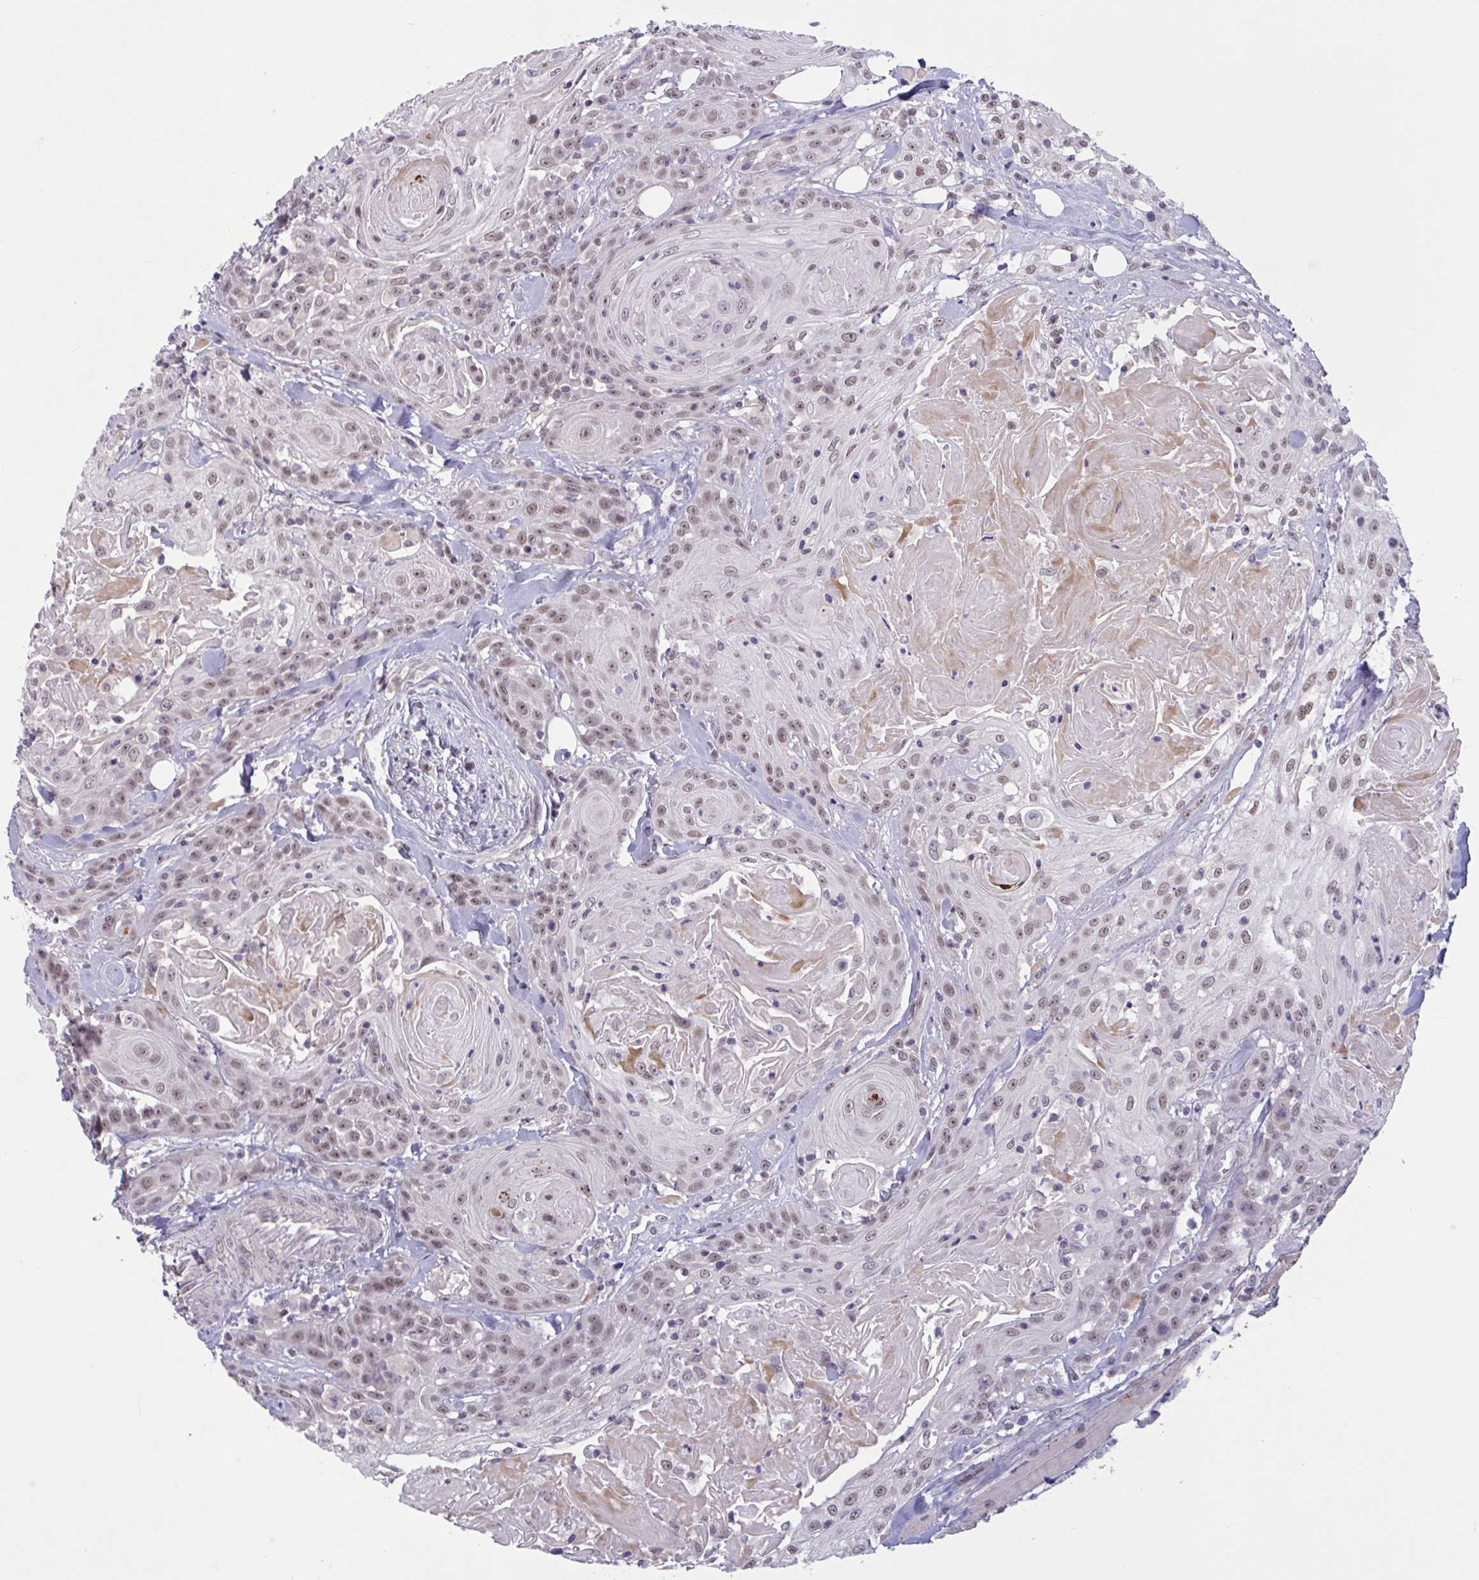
{"staining": {"intensity": "weak", "quantity": ">75%", "location": "nuclear"}, "tissue": "head and neck cancer", "cell_type": "Tumor cells", "image_type": "cancer", "snomed": [{"axis": "morphology", "description": "Squamous cell carcinoma, NOS"}, {"axis": "topography", "description": "Head-Neck"}], "caption": "Head and neck cancer (squamous cell carcinoma) stained with DAB (3,3'-diaminobenzidine) immunohistochemistry shows low levels of weak nuclear staining in about >75% of tumor cells. (brown staining indicates protein expression, while blue staining denotes nuclei).", "gene": "ZNF414", "patient": {"sex": "female", "age": 84}}